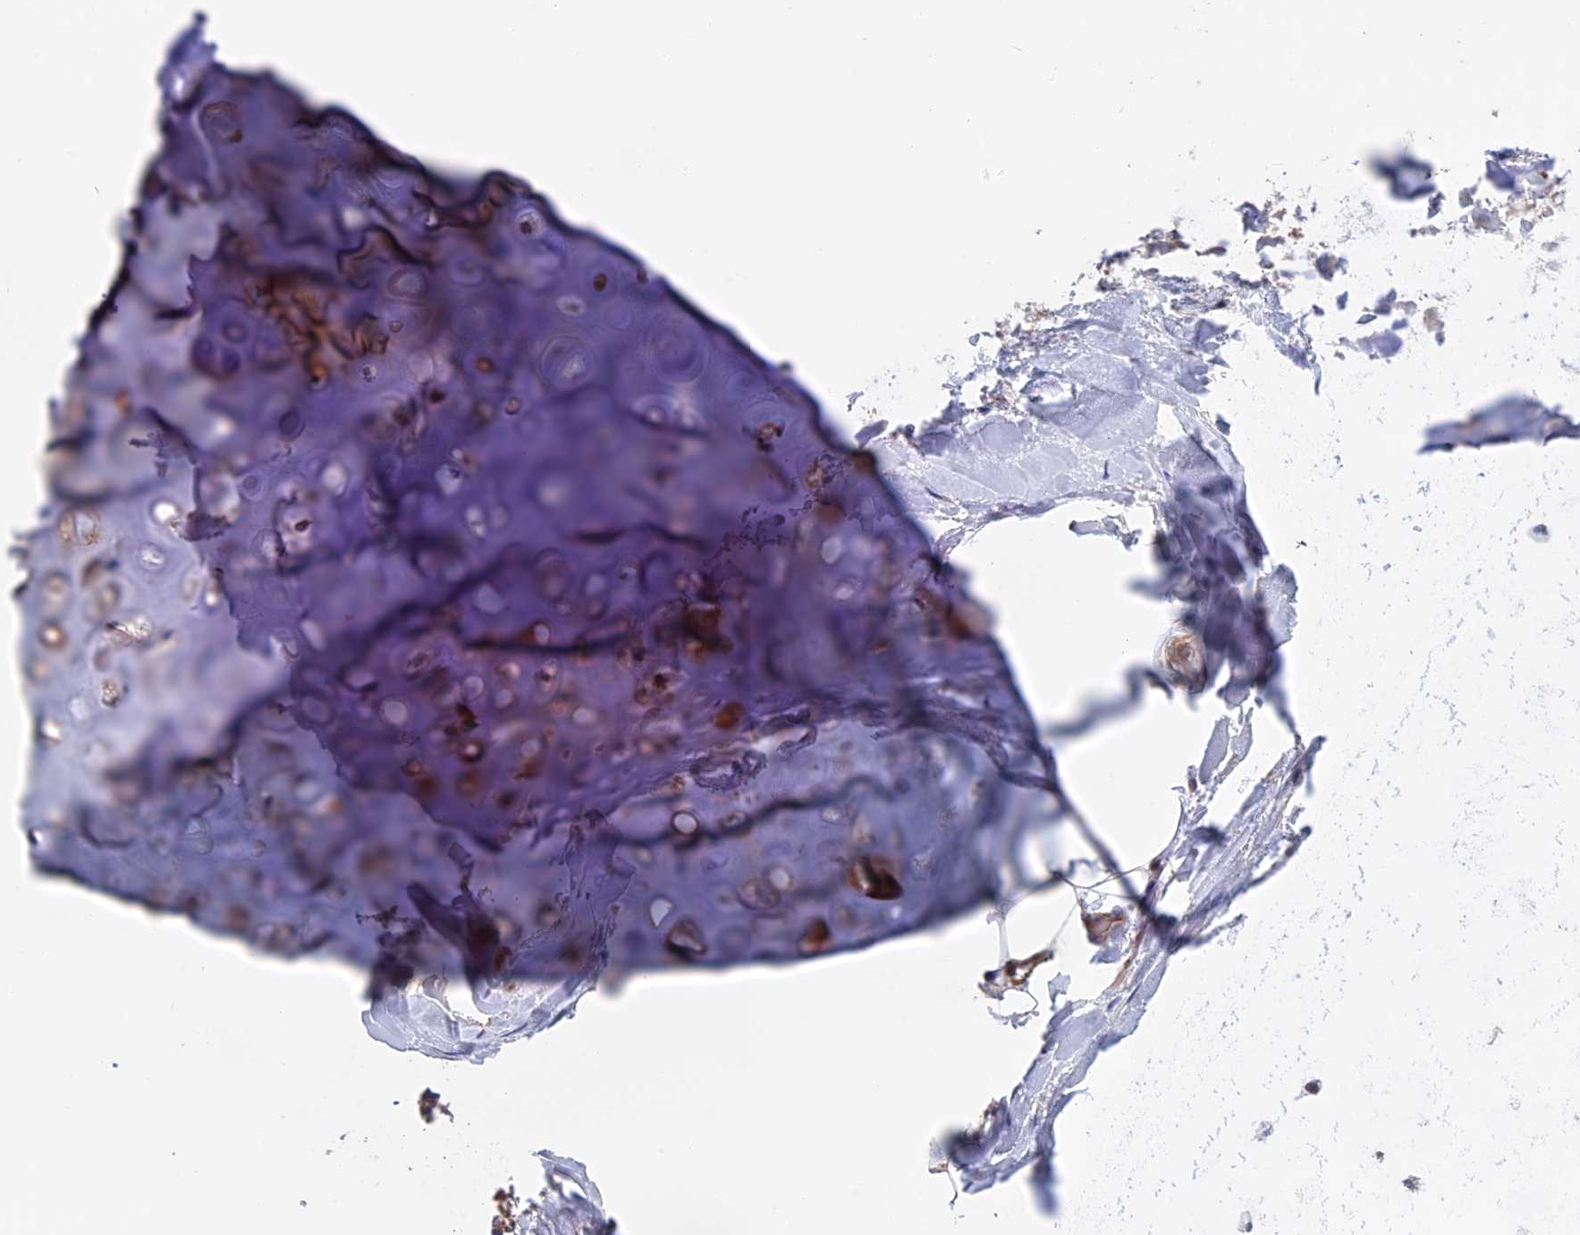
{"staining": {"intensity": "negative", "quantity": "none", "location": "none"}, "tissue": "adipose tissue", "cell_type": "Adipocytes", "image_type": "normal", "snomed": [{"axis": "morphology", "description": "Normal tissue, NOS"}, {"axis": "topography", "description": "Lymph node"}, {"axis": "topography", "description": "Cartilage tissue"}, {"axis": "topography", "description": "Bronchus"}], "caption": "Adipose tissue stained for a protein using IHC shows no positivity adipocytes.", "gene": "LYPD5", "patient": {"sex": "male", "age": 63}}